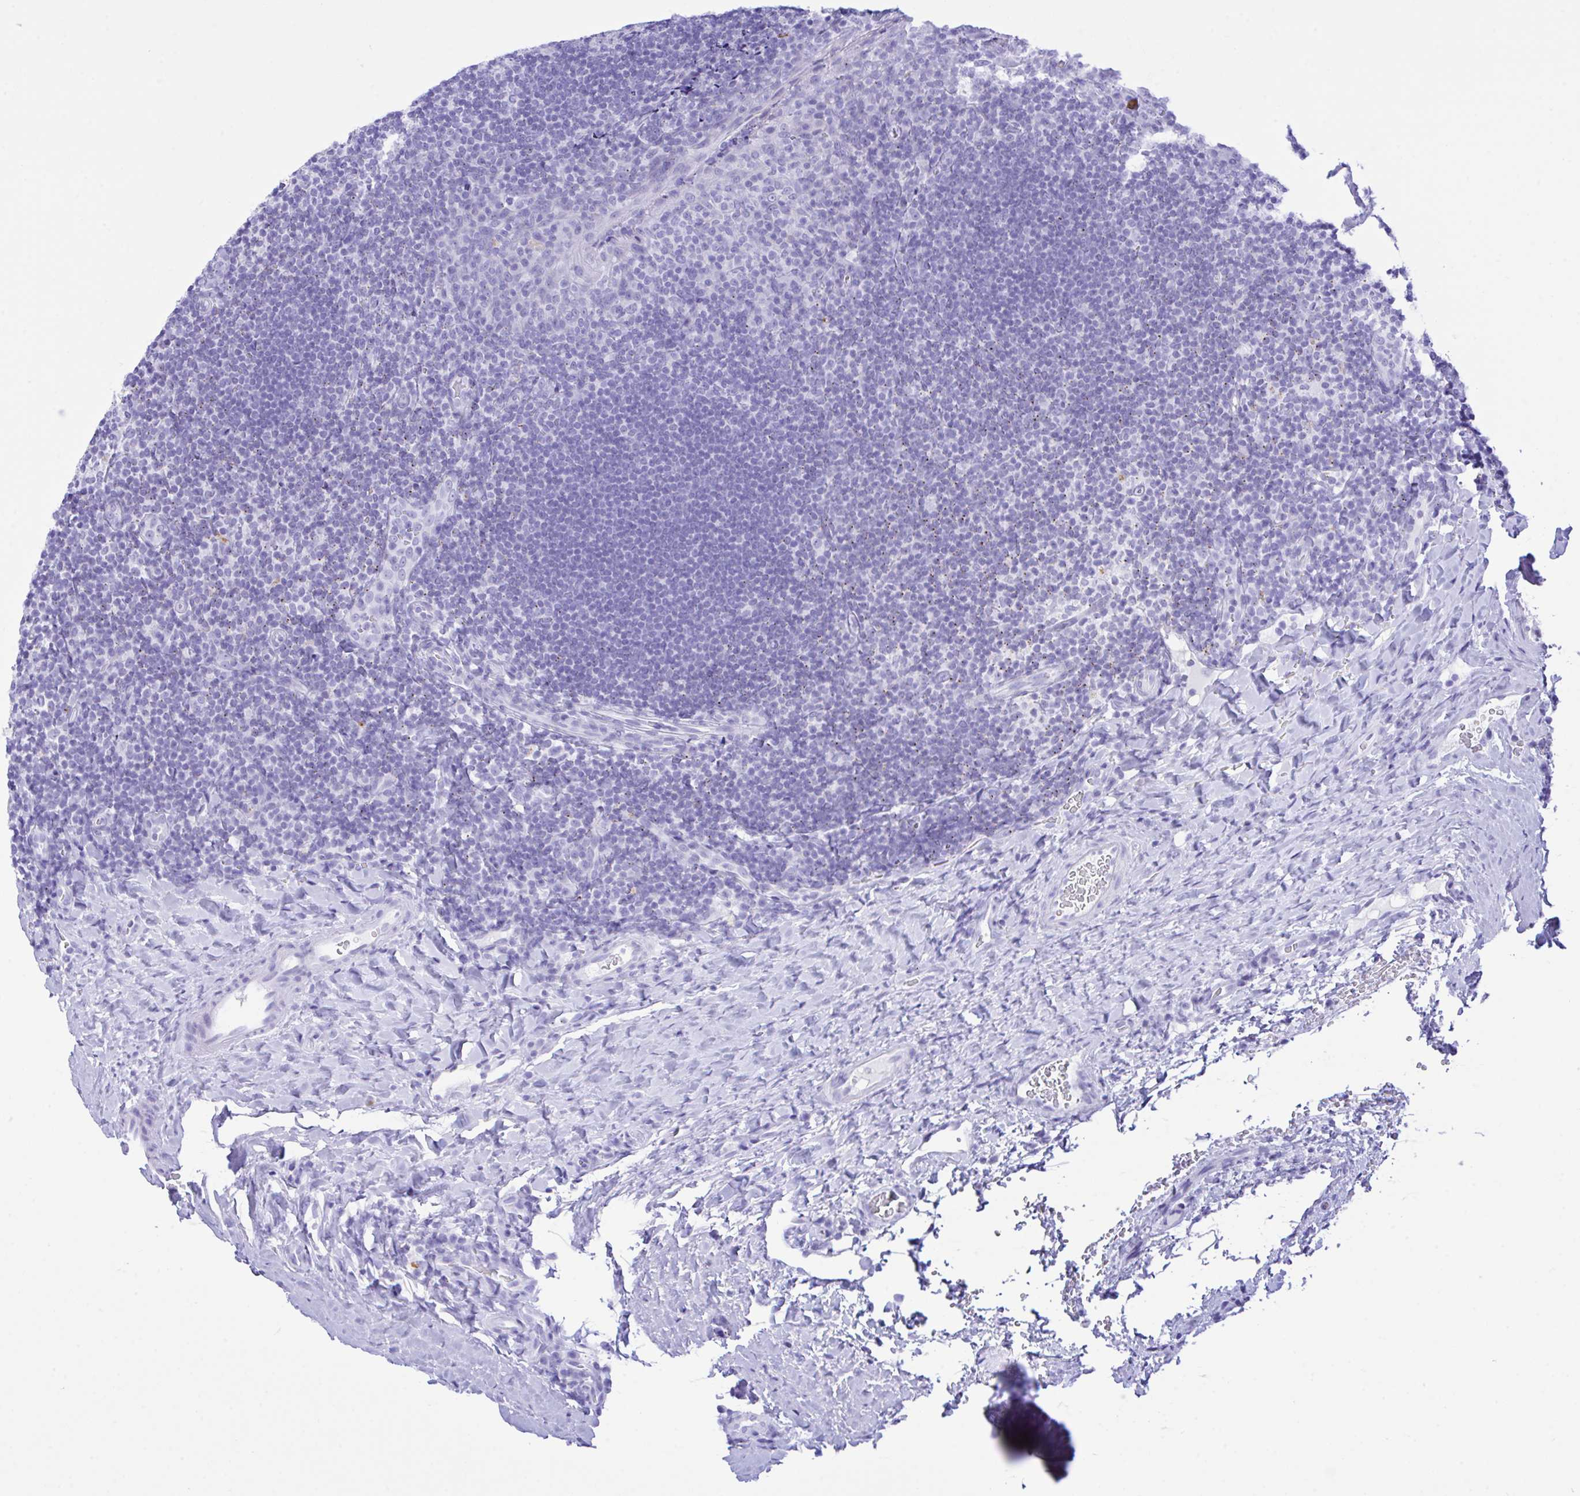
{"staining": {"intensity": "negative", "quantity": "none", "location": "none"}, "tissue": "tonsil", "cell_type": "Germinal center cells", "image_type": "normal", "snomed": [{"axis": "morphology", "description": "Normal tissue, NOS"}, {"axis": "topography", "description": "Tonsil"}], "caption": "DAB immunohistochemical staining of unremarkable human tonsil demonstrates no significant positivity in germinal center cells.", "gene": "SELENOV", "patient": {"sex": "male", "age": 17}}